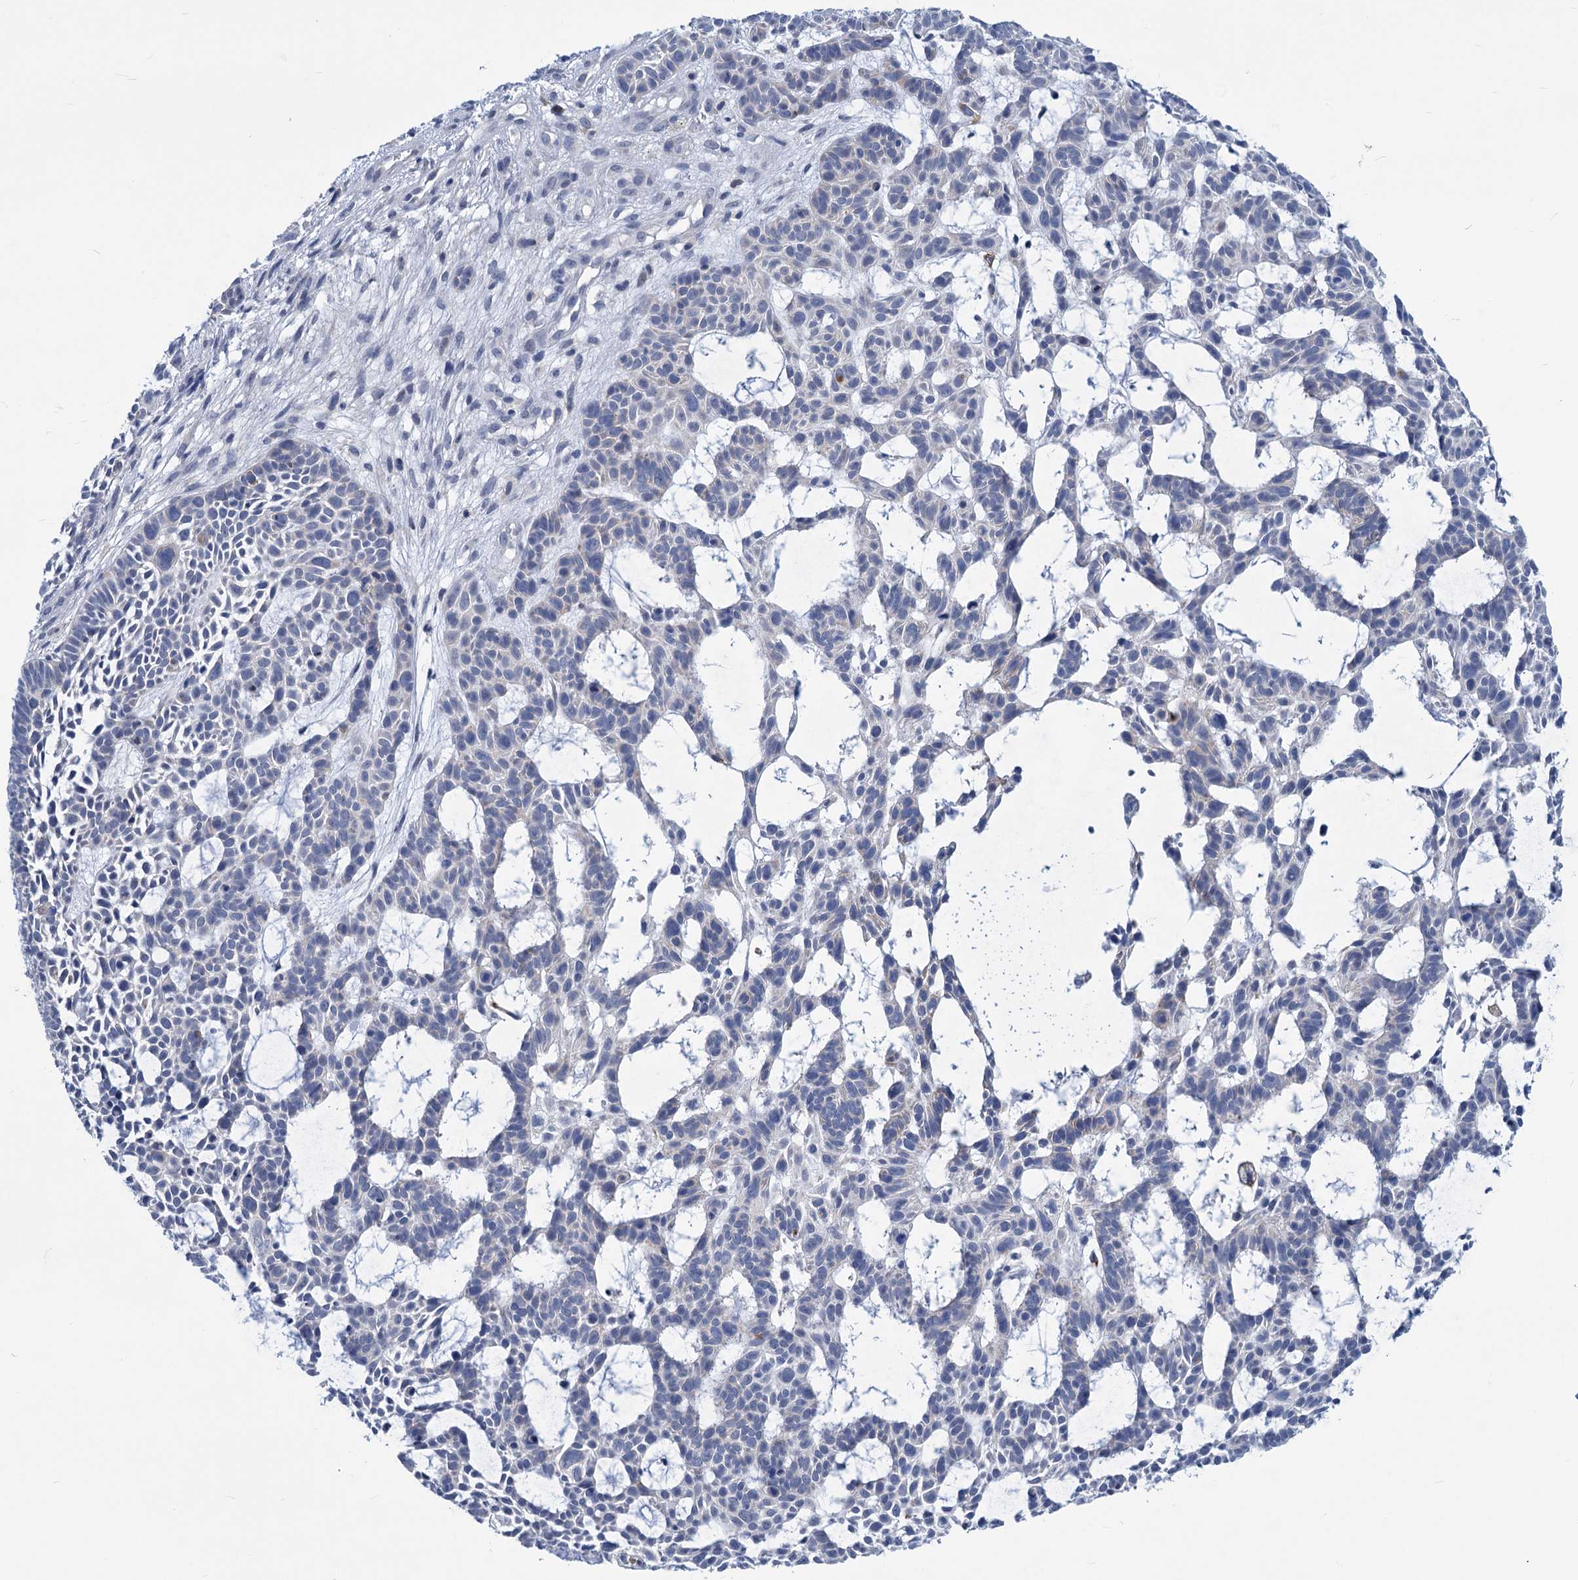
{"staining": {"intensity": "negative", "quantity": "none", "location": "none"}, "tissue": "skin cancer", "cell_type": "Tumor cells", "image_type": "cancer", "snomed": [{"axis": "morphology", "description": "Basal cell carcinoma"}, {"axis": "topography", "description": "Skin"}], "caption": "The IHC image has no significant staining in tumor cells of skin basal cell carcinoma tissue. Nuclei are stained in blue.", "gene": "NEU3", "patient": {"sex": "male", "age": 89}}